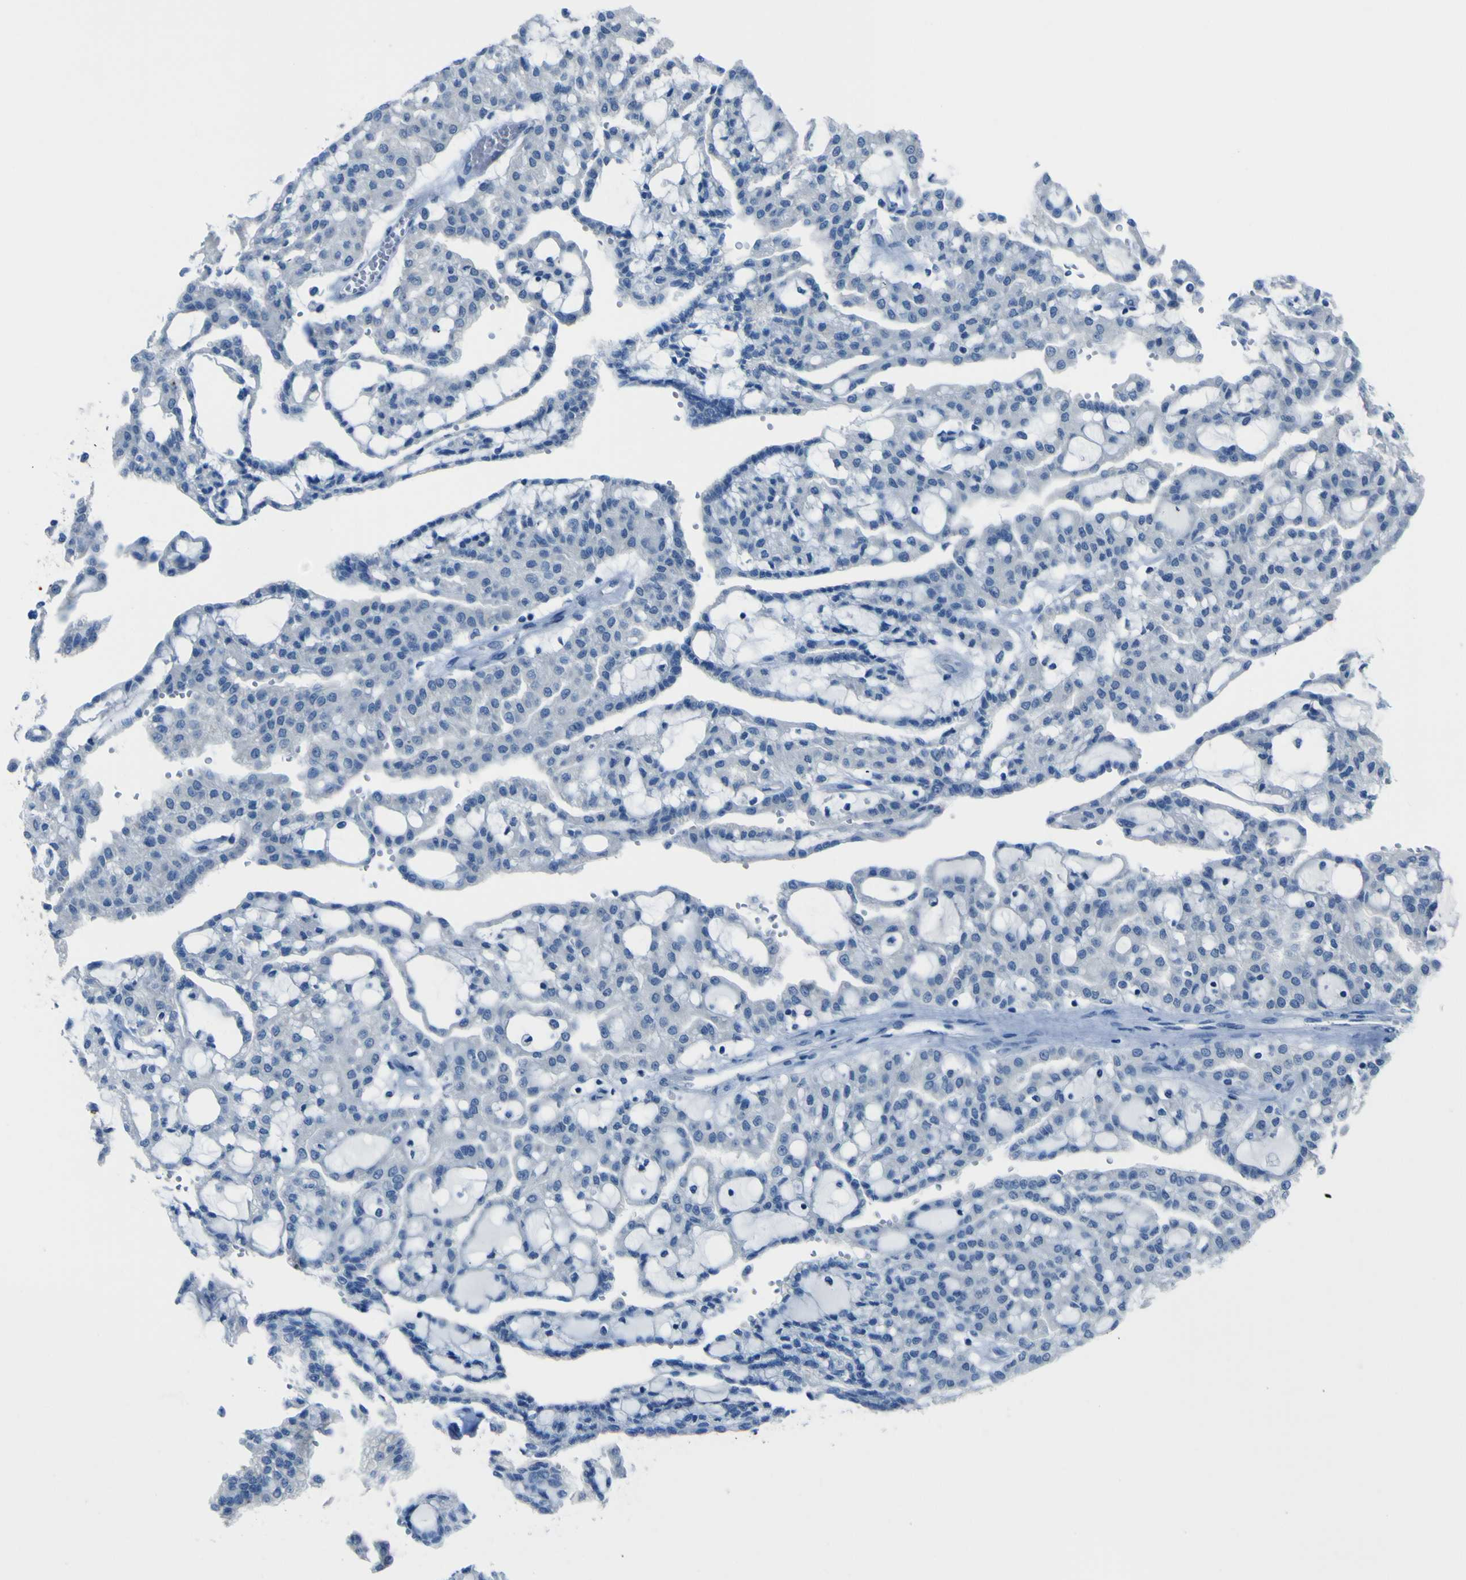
{"staining": {"intensity": "negative", "quantity": "none", "location": "none"}, "tissue": "renal cancer", "cell_type": "Tumor cells", "image_type": "cancer", "snomed": [{"axis": "morphology", "description": "Adenocarcinoma, NOS"}, {"axis": "topography", "description": "Kidney"}], "caption": "An immunohistochemistry histopathology image of renal adenocarcinoma is shown. There is no staining in tumor cells of renal adenocarcinoma.", "gene": "PHKG1", "patient": {"sex": "male", "age": 63}}